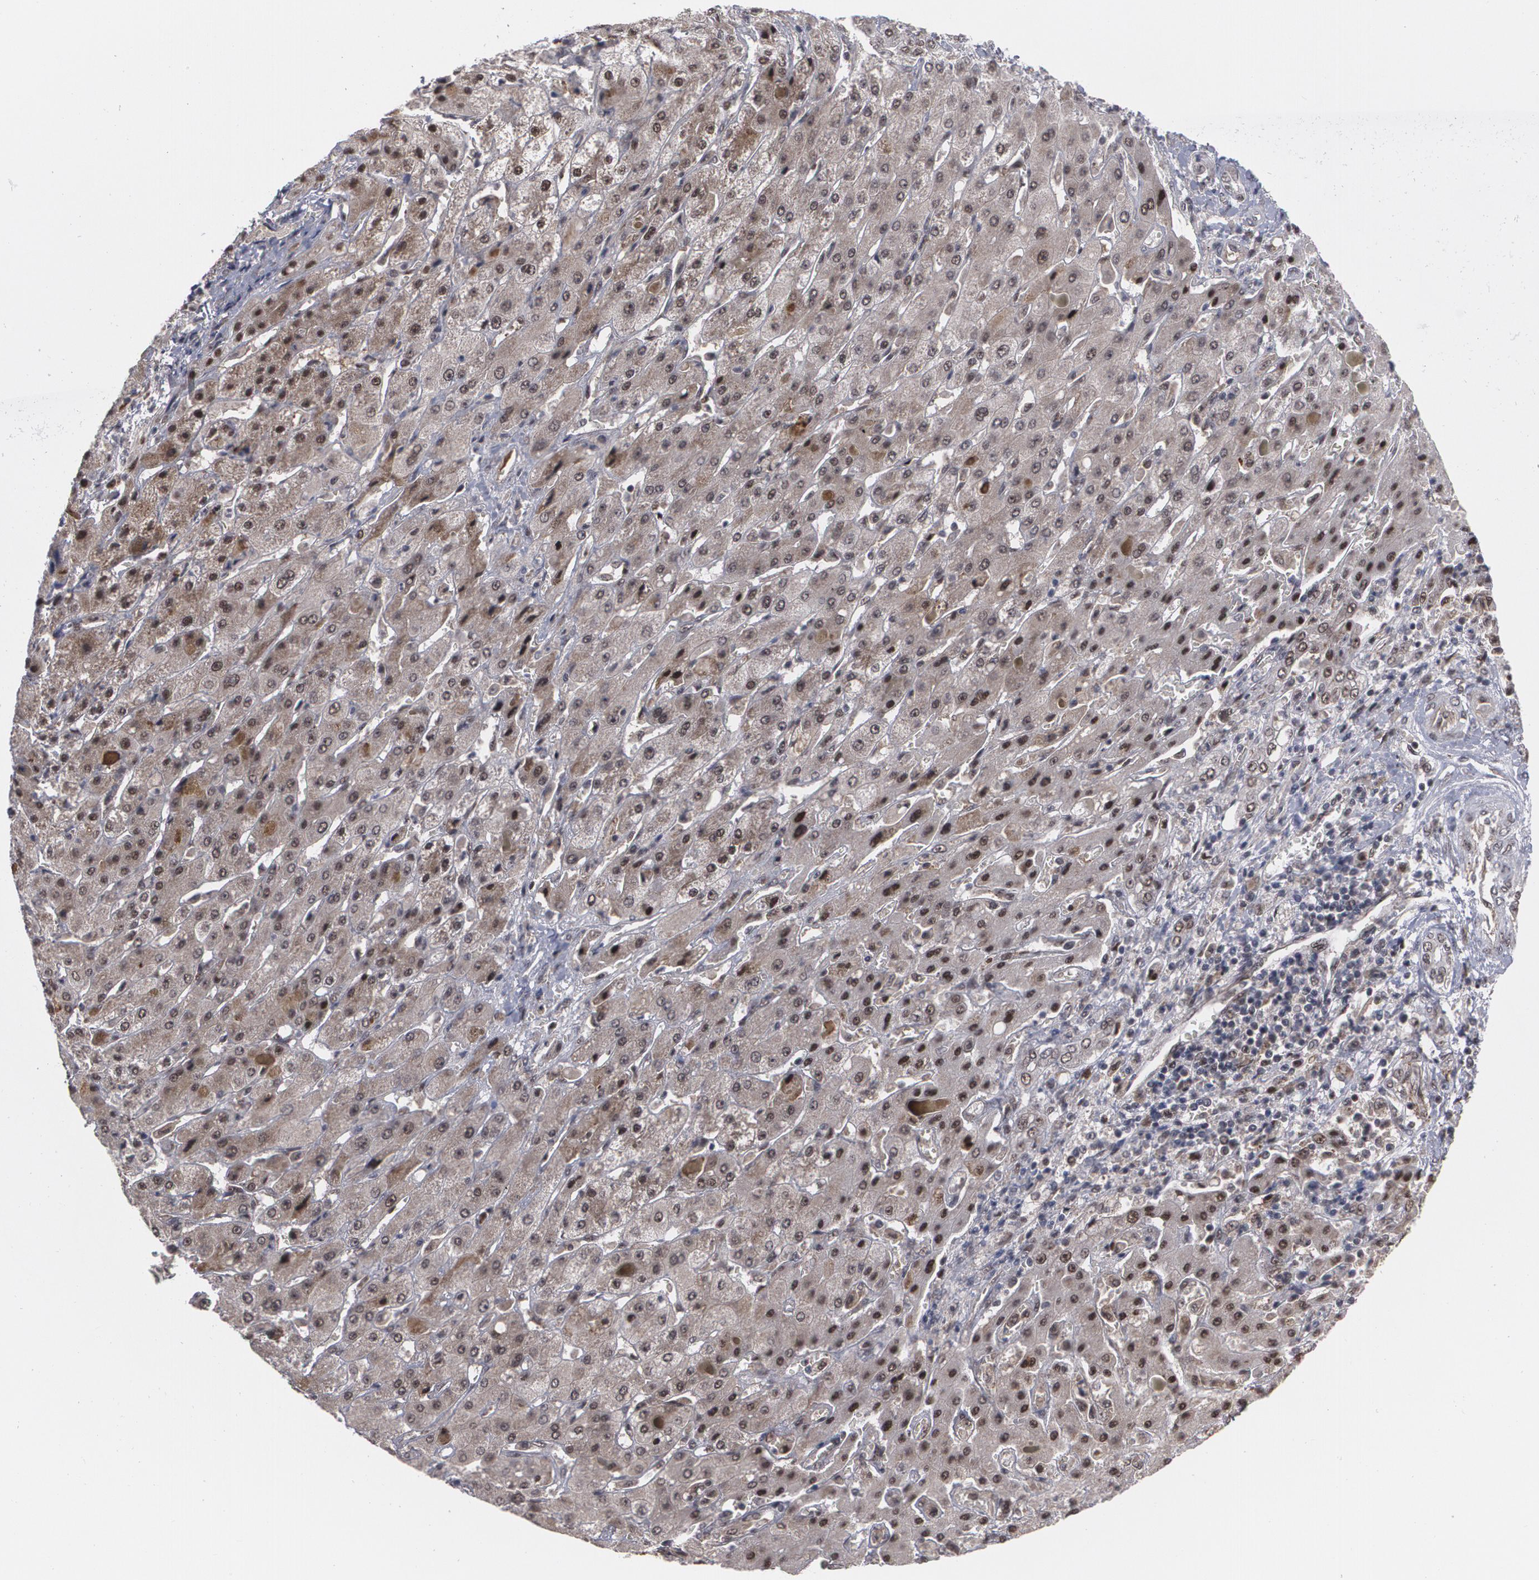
{"staining": {"intensity": "moderate", "quantity": ">75%", "location": "nuclear"}, "tissue": "liver cancer", "cell_type": "Tumor cells", "image_type": "cancer", "snomed": [{"axis": "morphology", "description": "Cholangiocarcinoma"}, {"axis": "topography", "description": "Liver"}], "caption": "IHC image of liver cancer stained for a protein (brown), which displays medium levels of moderate nuclear expression in approximately >75% of tumor cells.", "gene": "INTS6", "patient": {"sex": "female", "age": 52}}